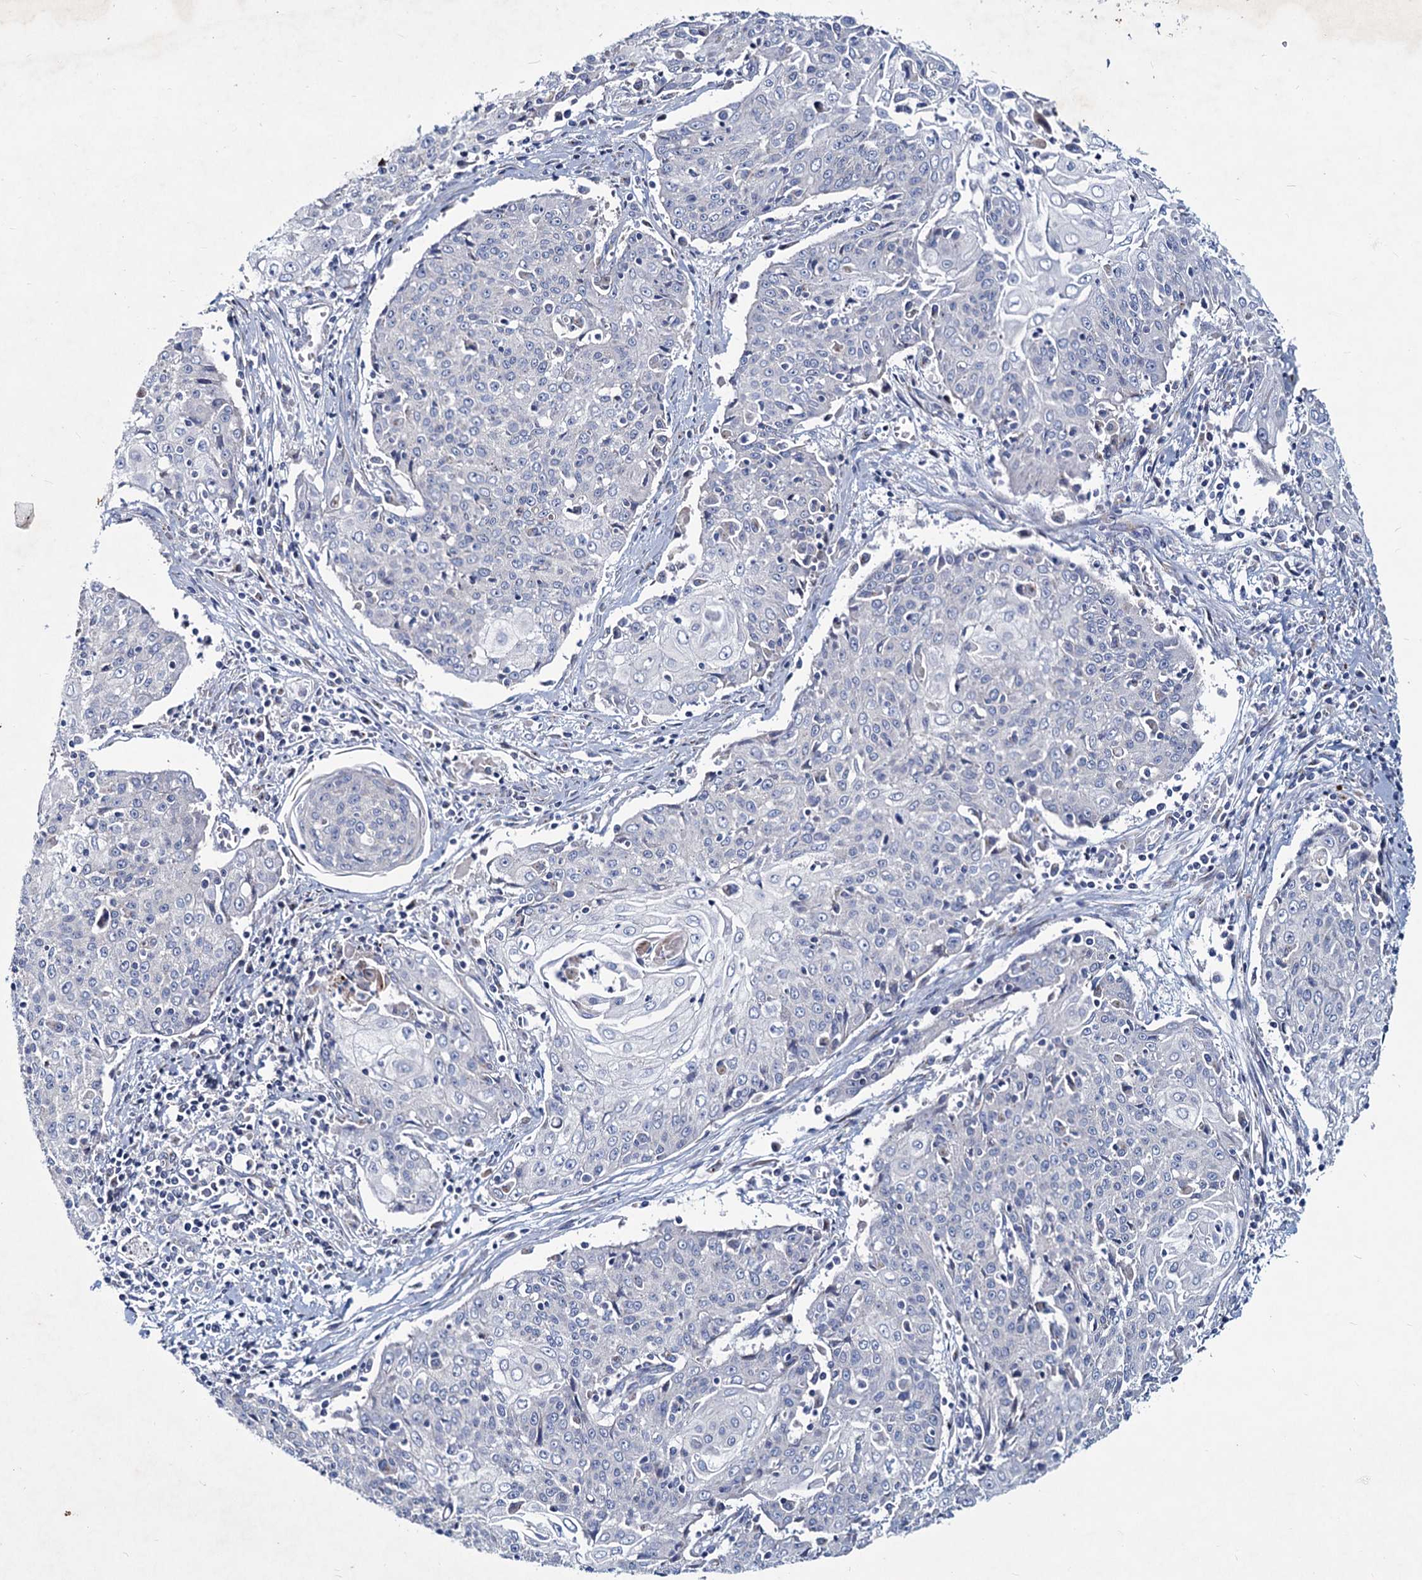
{"staining": {"intensity": "negative", "quantity": "none", "location": "none"}, "tissue": "cervical cancer", "cell_type": "Tumor cells", "image_type": "cancer", "snomed": [{"axis": "morphology", "description": "Squamous cell carcinoma, NOS"}, {"axis": "topography", "description": "Cervix"}], "caption": "Immunohistochemistry (IHC) of human squamous cell carcinoma (cervical) displays no expression in tumor cells.", "gene": "AGBL4", "patient": {"sex": "female", "age": 48}}